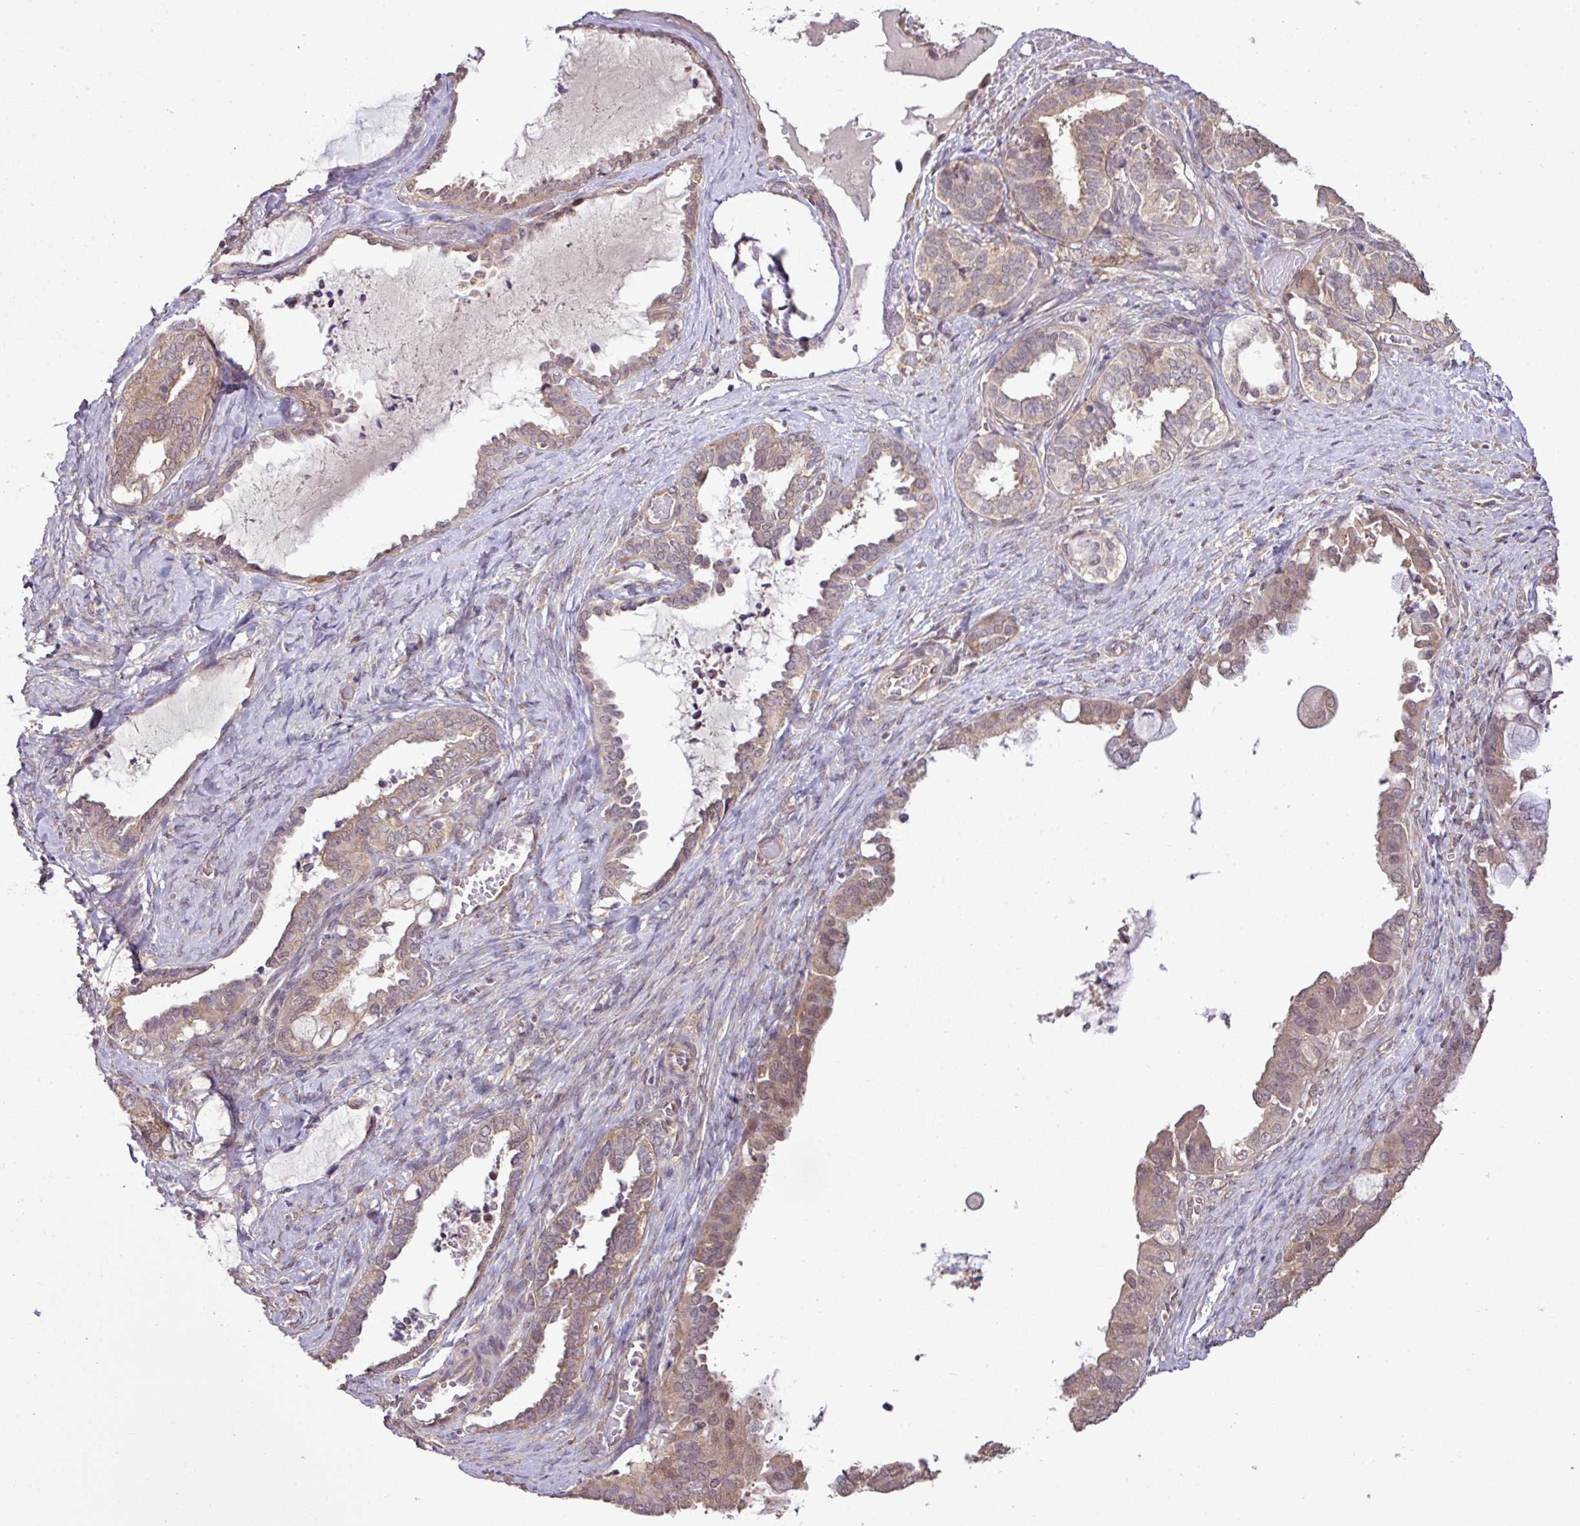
{"staining": {"intensity": "weak", "quantity": ">75%", "location": "cytoplasmic/membranous"}, "tissue": "ovarian cancer", "cell_type": "Tumor cells", "image_type": "cancer", "snomed": [{"axis": "morphology", "description": "Carcinoma, NOS"}, {"axis": "morphology", "description": "Carcinoma, endometroid"}, {"axis": "topography", "description": "Ovary"}], "caption": "Ovarian carcinoma tissue shows weak cytoplasmic/membranous expression in about >75% of tumor cells", "gene": "DNAAF4", "patient": {"sex": "female", "age": 50}}